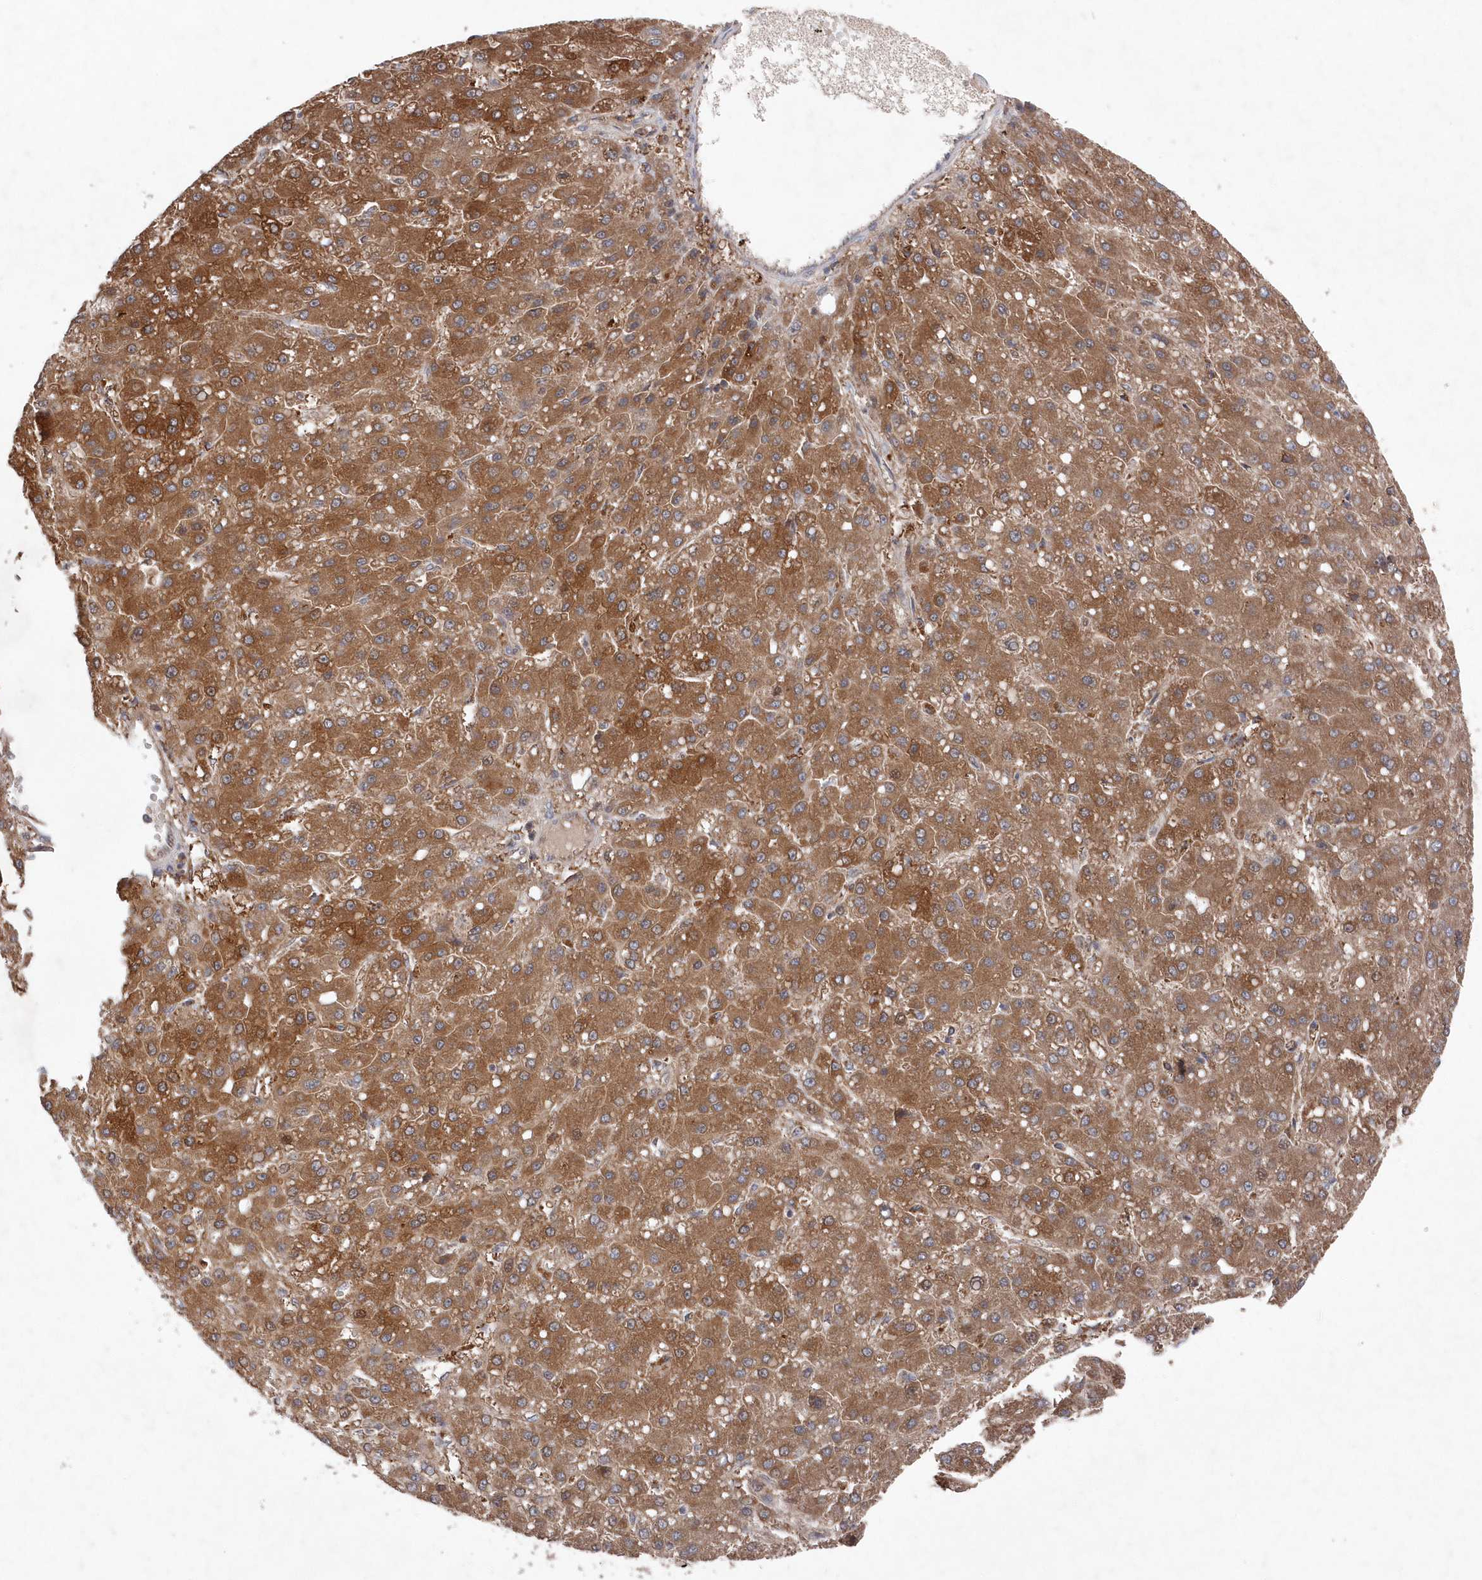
{"staining": {"intensity": "moderate", "quantity": ">75%", "location": "cytoplasmic/membranous"}, "tissue": "liver cancer", "cell_type": "Tumor cells", "image_type": "cancer", "snomed": [{"axis": "morphology", "description": "Carcinoma, Hepatocellular, NOS"}, {"axis": "topography", "description": "Liver"}], "caption": "Liver cancer was stained to show a protein in brown. There is medium levels of moderate cytoplasmic/membranous staining in approximately >75% of tumor cells.", "gene": "ASNSD1", "patient": {"sex": "male", "age": 67}}